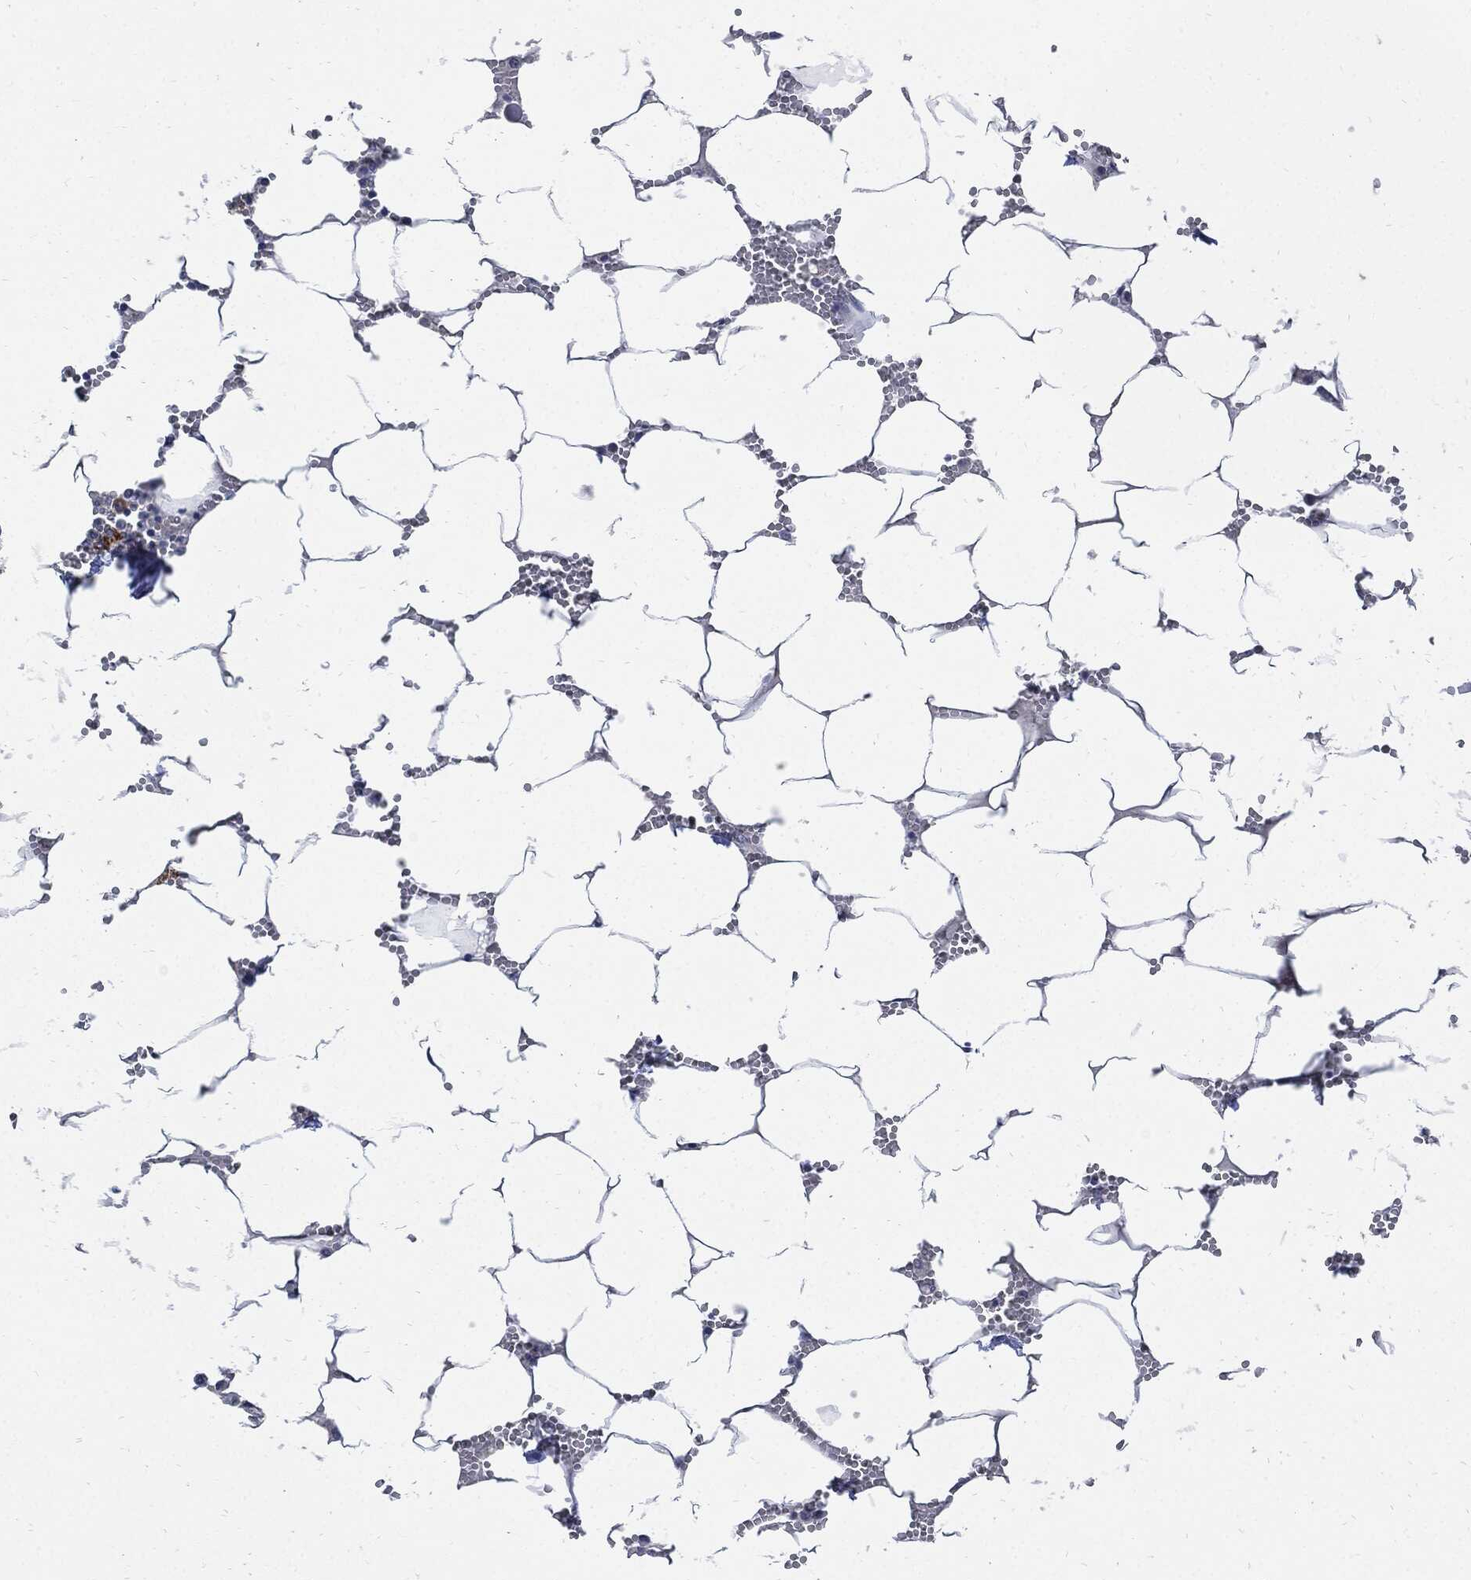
{"staining": {"intensity": "moderate", "quantity": "<25%", "location": "cytoplasmic/membranous"}, "tissue": "bone marrow", "cell_type": "Hematopoietic cells", "image_type": "normal", "snomed": [{"axis": "morphology", "description": "Normal tissue, NOS"}, {"axis": "topography", "description": "Bone marrow"}], "caption": "Approximately <25% of hematopoietic cells in benign bone marrow show moderate cytoplasmic/membranous protein staining as visualized by brown immunohistochemical staining.", "gene": "CPE", "patient": {"sex": "female", "age": 64}}